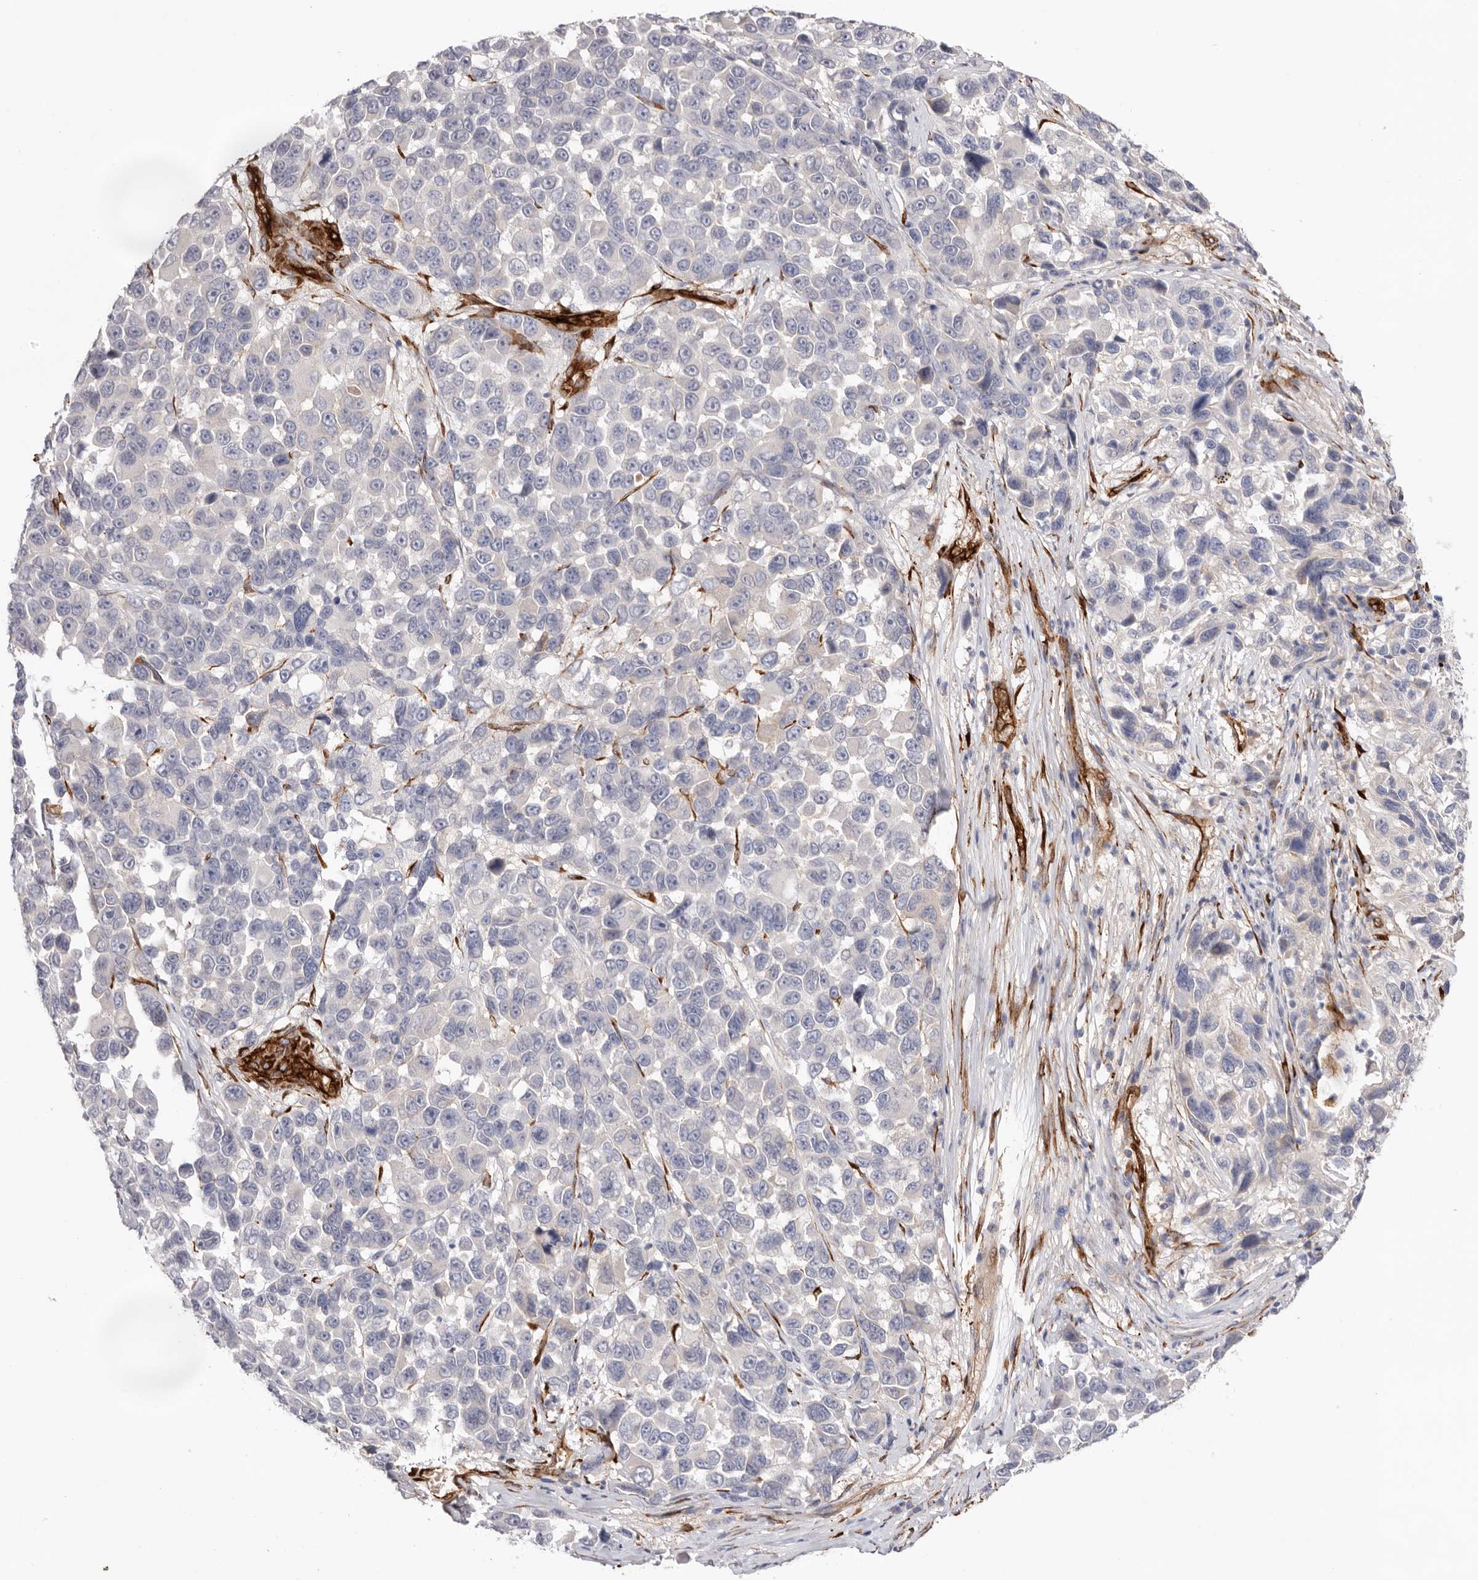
{"staining": {"intensity": "negative", "quantity": "none", "location": "none"}, "tissue": "melanoma", "cell_type": "Tumor cells", "image_type": "cancer", "snomed": [{"axis": "morphology", "description": "Malignant melanoma, NOS"}, {"axis": "topography", "description": "Skin"}], "caption": "Immunohistochemical staining of human malignant melanoma shows no significant expression in tumor cells.", "gene": "LRRC66", "patient": {"sex": "male", "age": 53}}